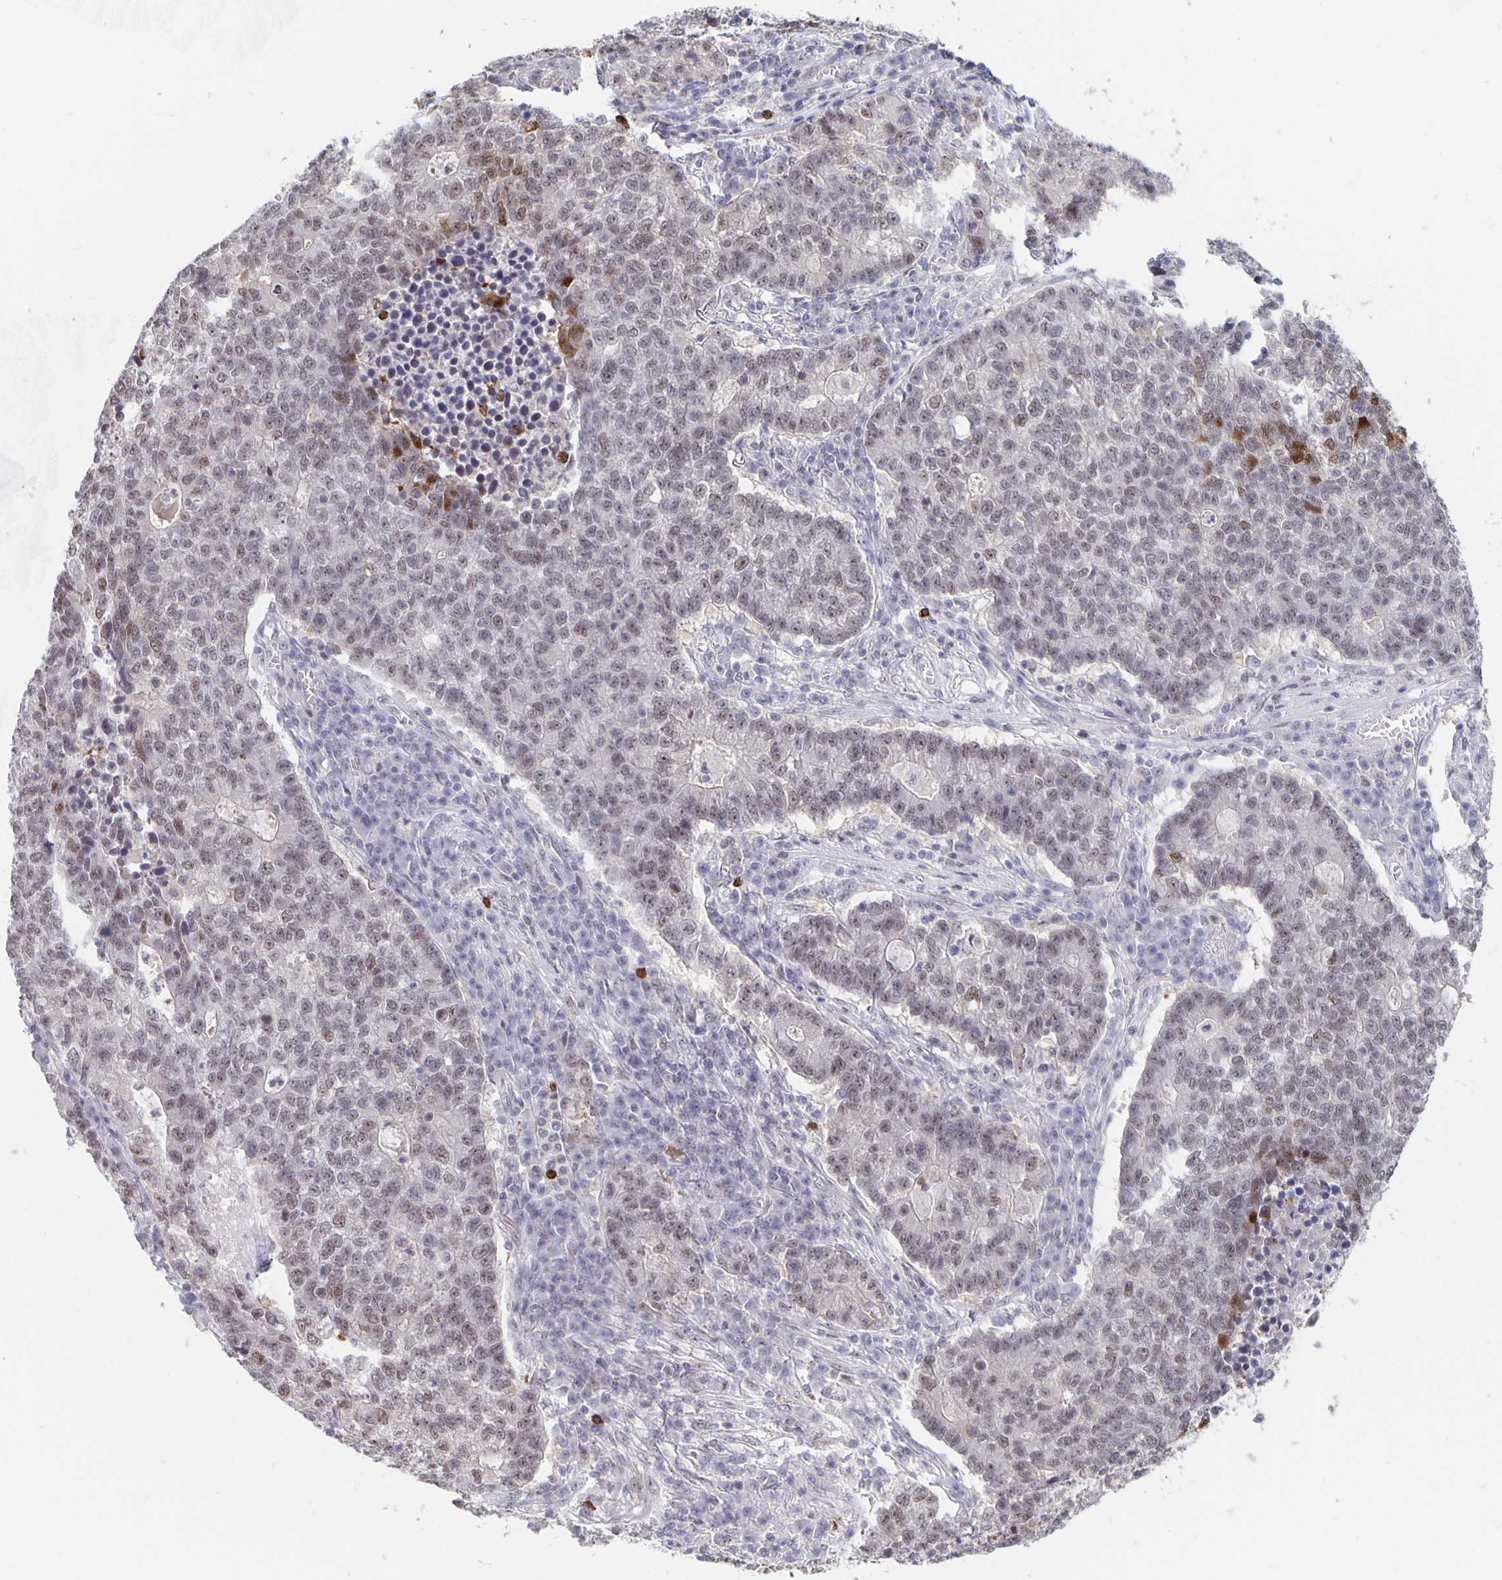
{"staining": {"intensity": "weak", "quantity": "25%-75%", "location": "nuclear"}, "tissue": "lung cancer", "cell_type": "Tumor cells", "image_type": "cancer", "snomed": [{"axis": "morphology", "description": "Adenocarcinoma, NOS"}, {"axis": "topography", "description": "Lung"}], "caption": "Human lung cancer (adenocarcinoma) stained with a brown dye shows weak nuclear positive expression in approximately 25%-75% of tumor cells.", "gene": "ZNF691", "patient": {"sex": "male", "age": 57}}